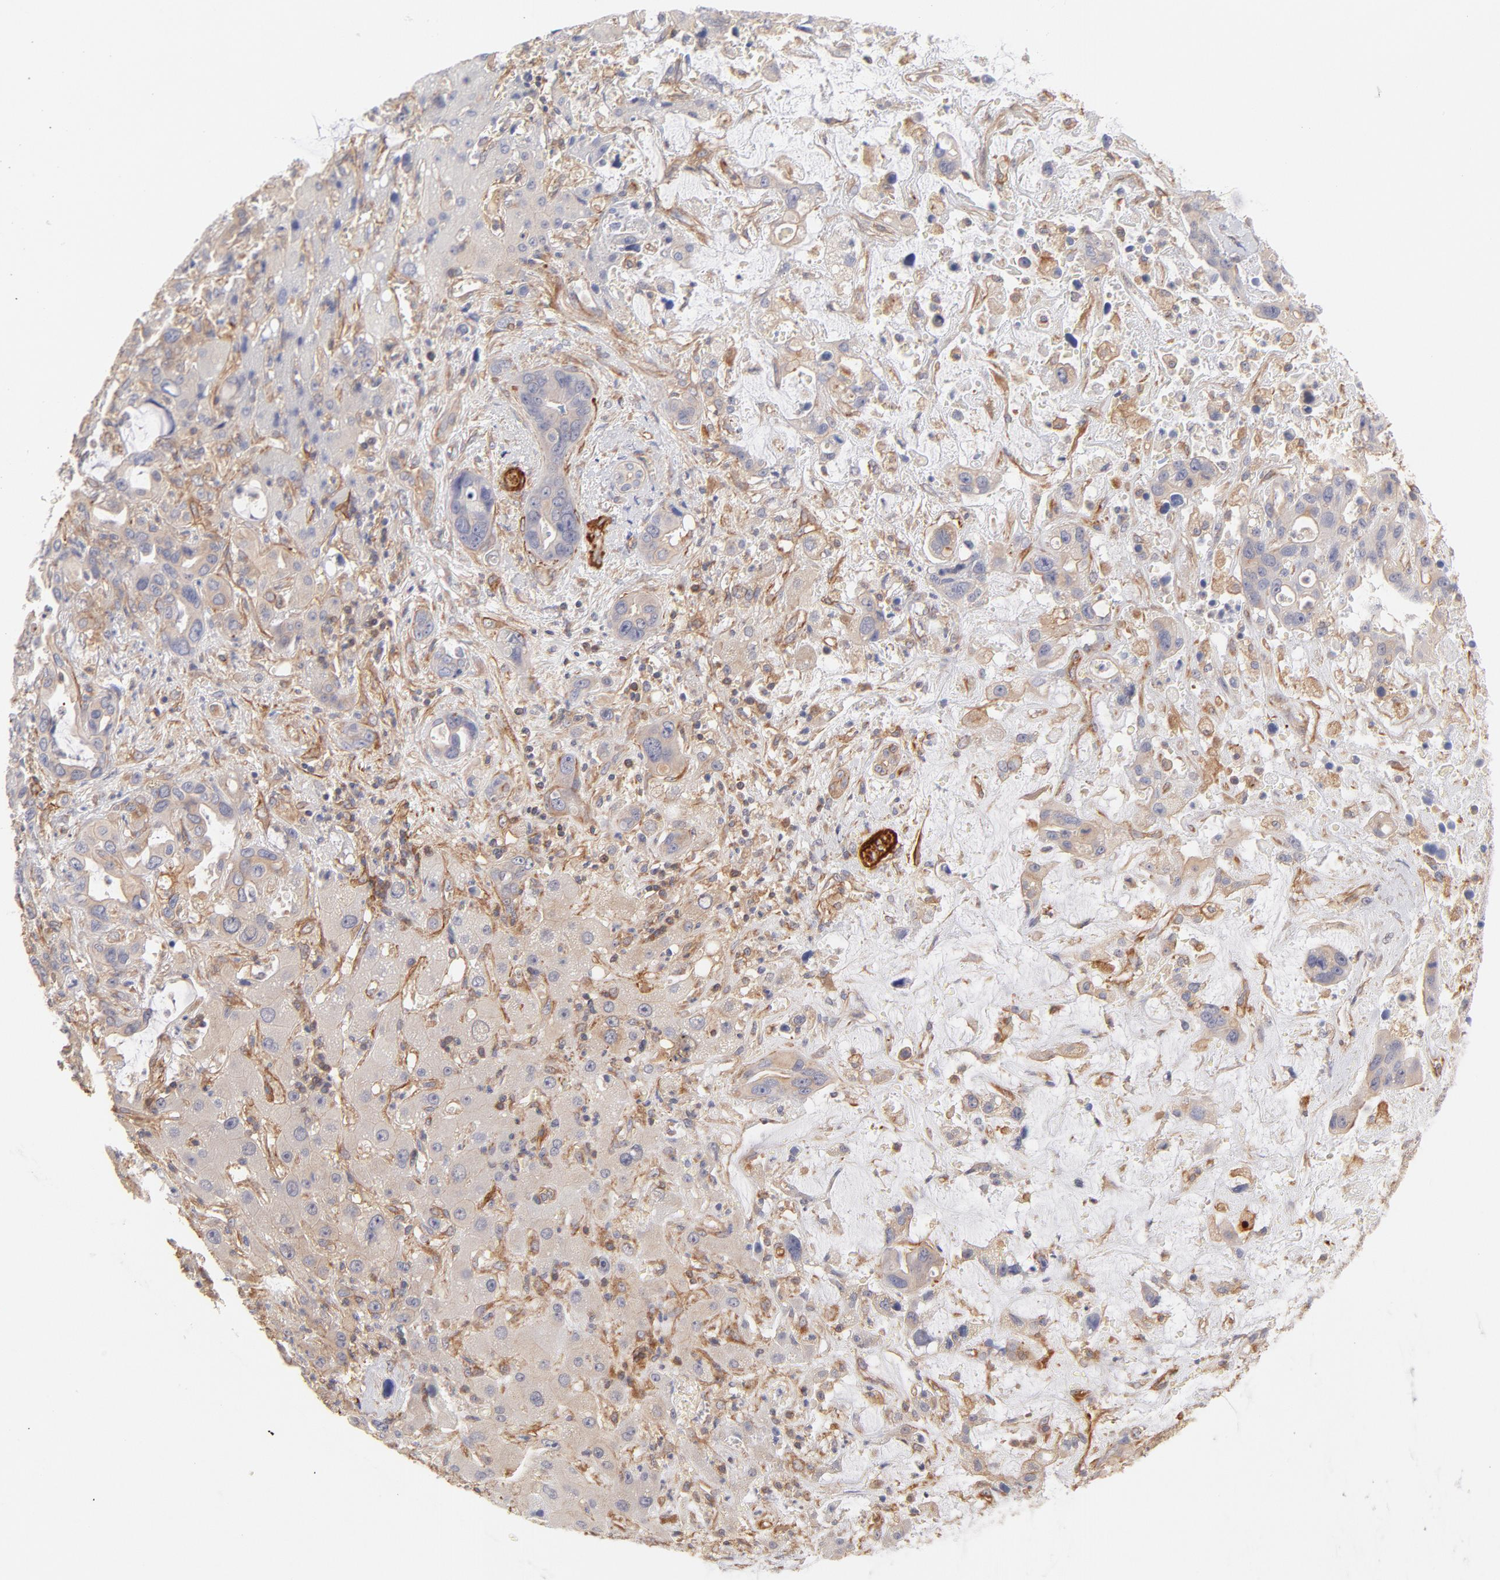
{"staining": {"intensity": "weak", "quantity": "25%-75%", "location": "cytoplasmic/membranous"}, "tissue": "liver cancer", "cell_type": "Tumor cells", "image_type": "cancer", "snomed": [{"axis": "morphology", "description": "Cholangiocarcinoma"}, {"axis": "topography", "description": "Liver"}], "caption": "Protein expression analysis of cholangiocarcinoma (liver) shows weak cytoplasmic/membranous positivity in approximately 25%-75% of tumor cells. The staining was performed using DAB (3,3'-diaminobenzidine), with brown indicating positive protein expression. Nuclei are stained blue with hematoxylin.", "gene": "LDLRAP1", "patient": {"sex": "female", "age": 65}}